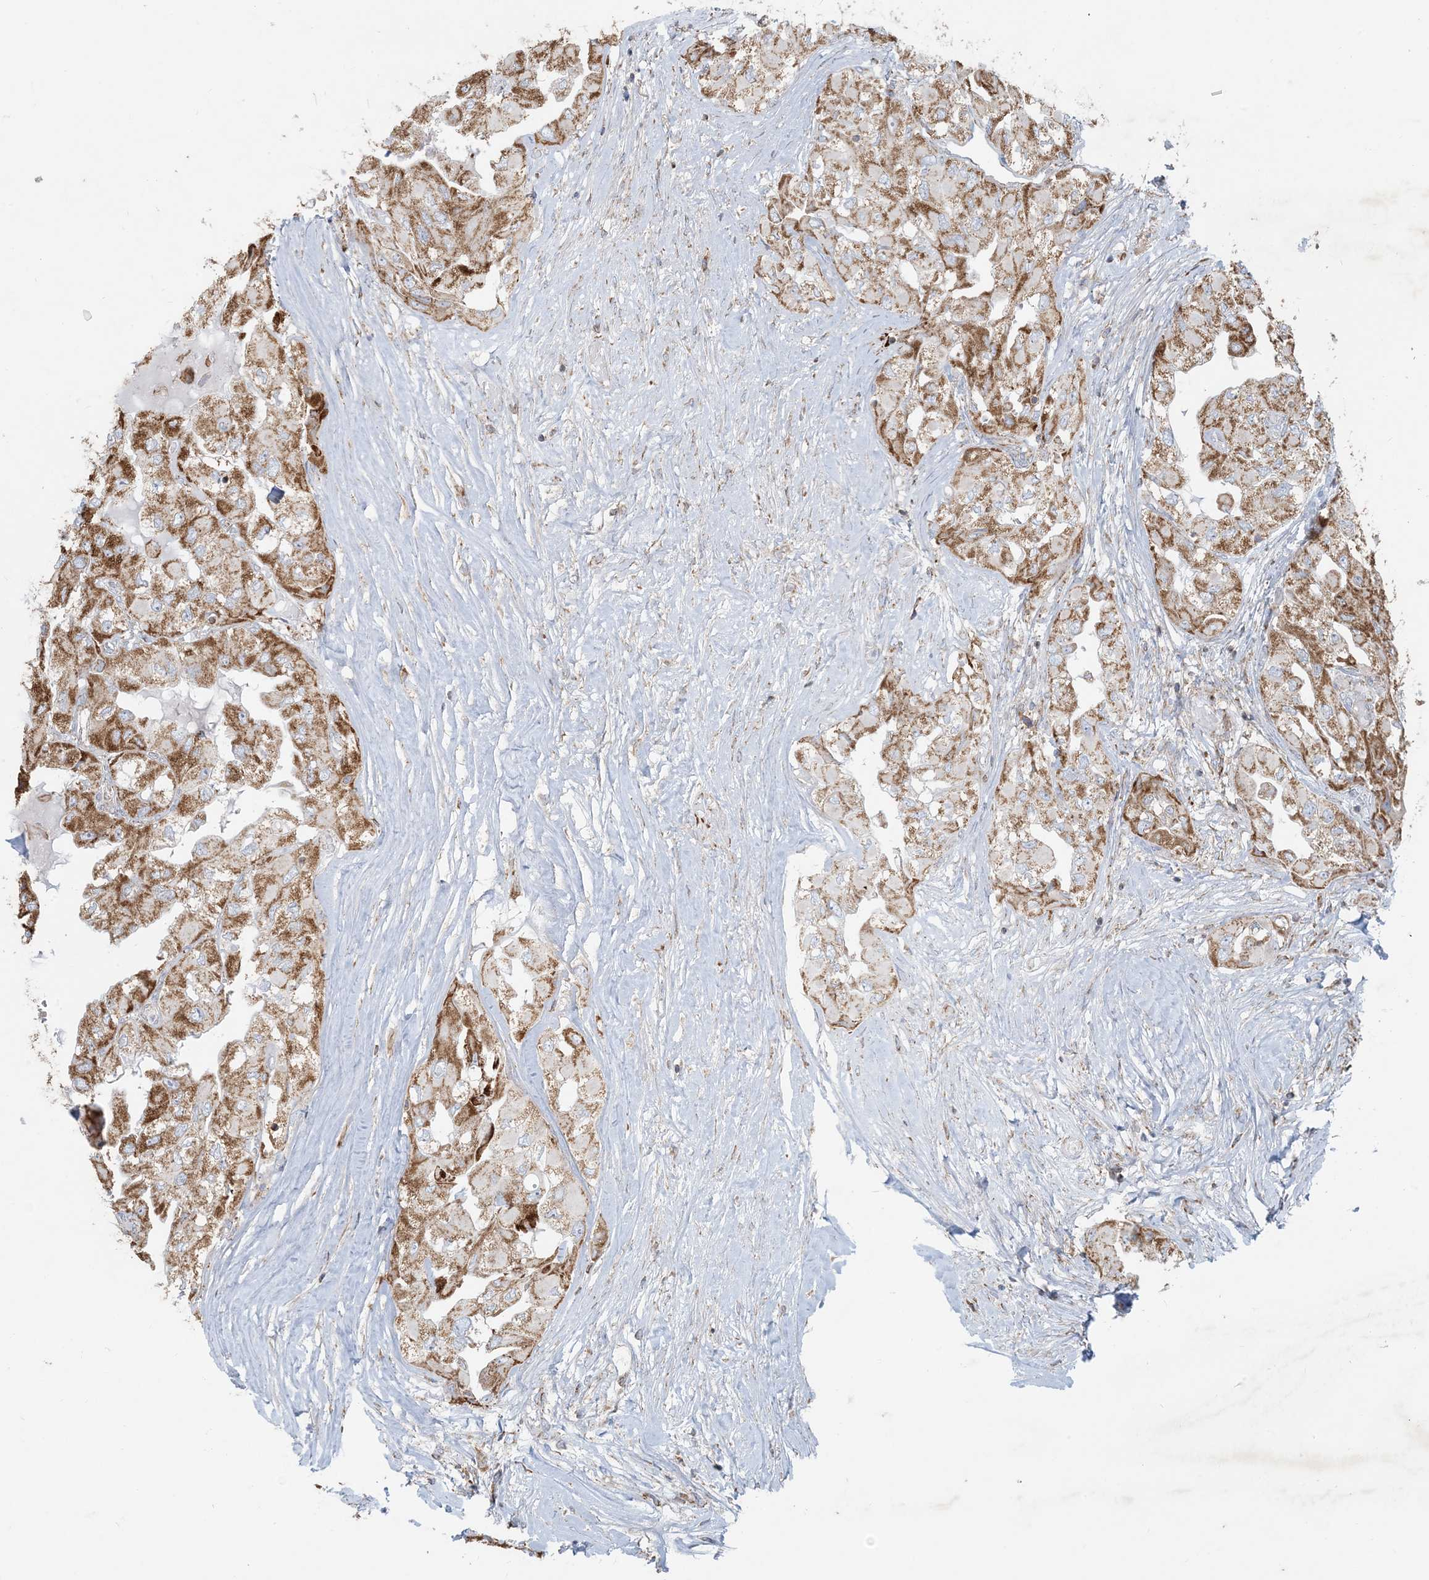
{"staining": {"intensity": "moderate", "quantity": ">75%", "location": "cytoplasmic/membranous"}, "tissue": "thyroid cancer", "cell_type": "Tumor cells", "image_type": "cancer", "snomed": [{"axis": "morphology", "description": "Papillary adenocarcinoma, NOS"}, {"axis": "topography", "description": "Thyroid gland"}], "caption": "A photomicrograph of human thyroid papillary adenocarcinoma stained for a protein shows moderate cytoplasmic/membranous brown staining in tumor cells.", "gene": "BEND4", "patient": {"sex": "female", "age": 59}}